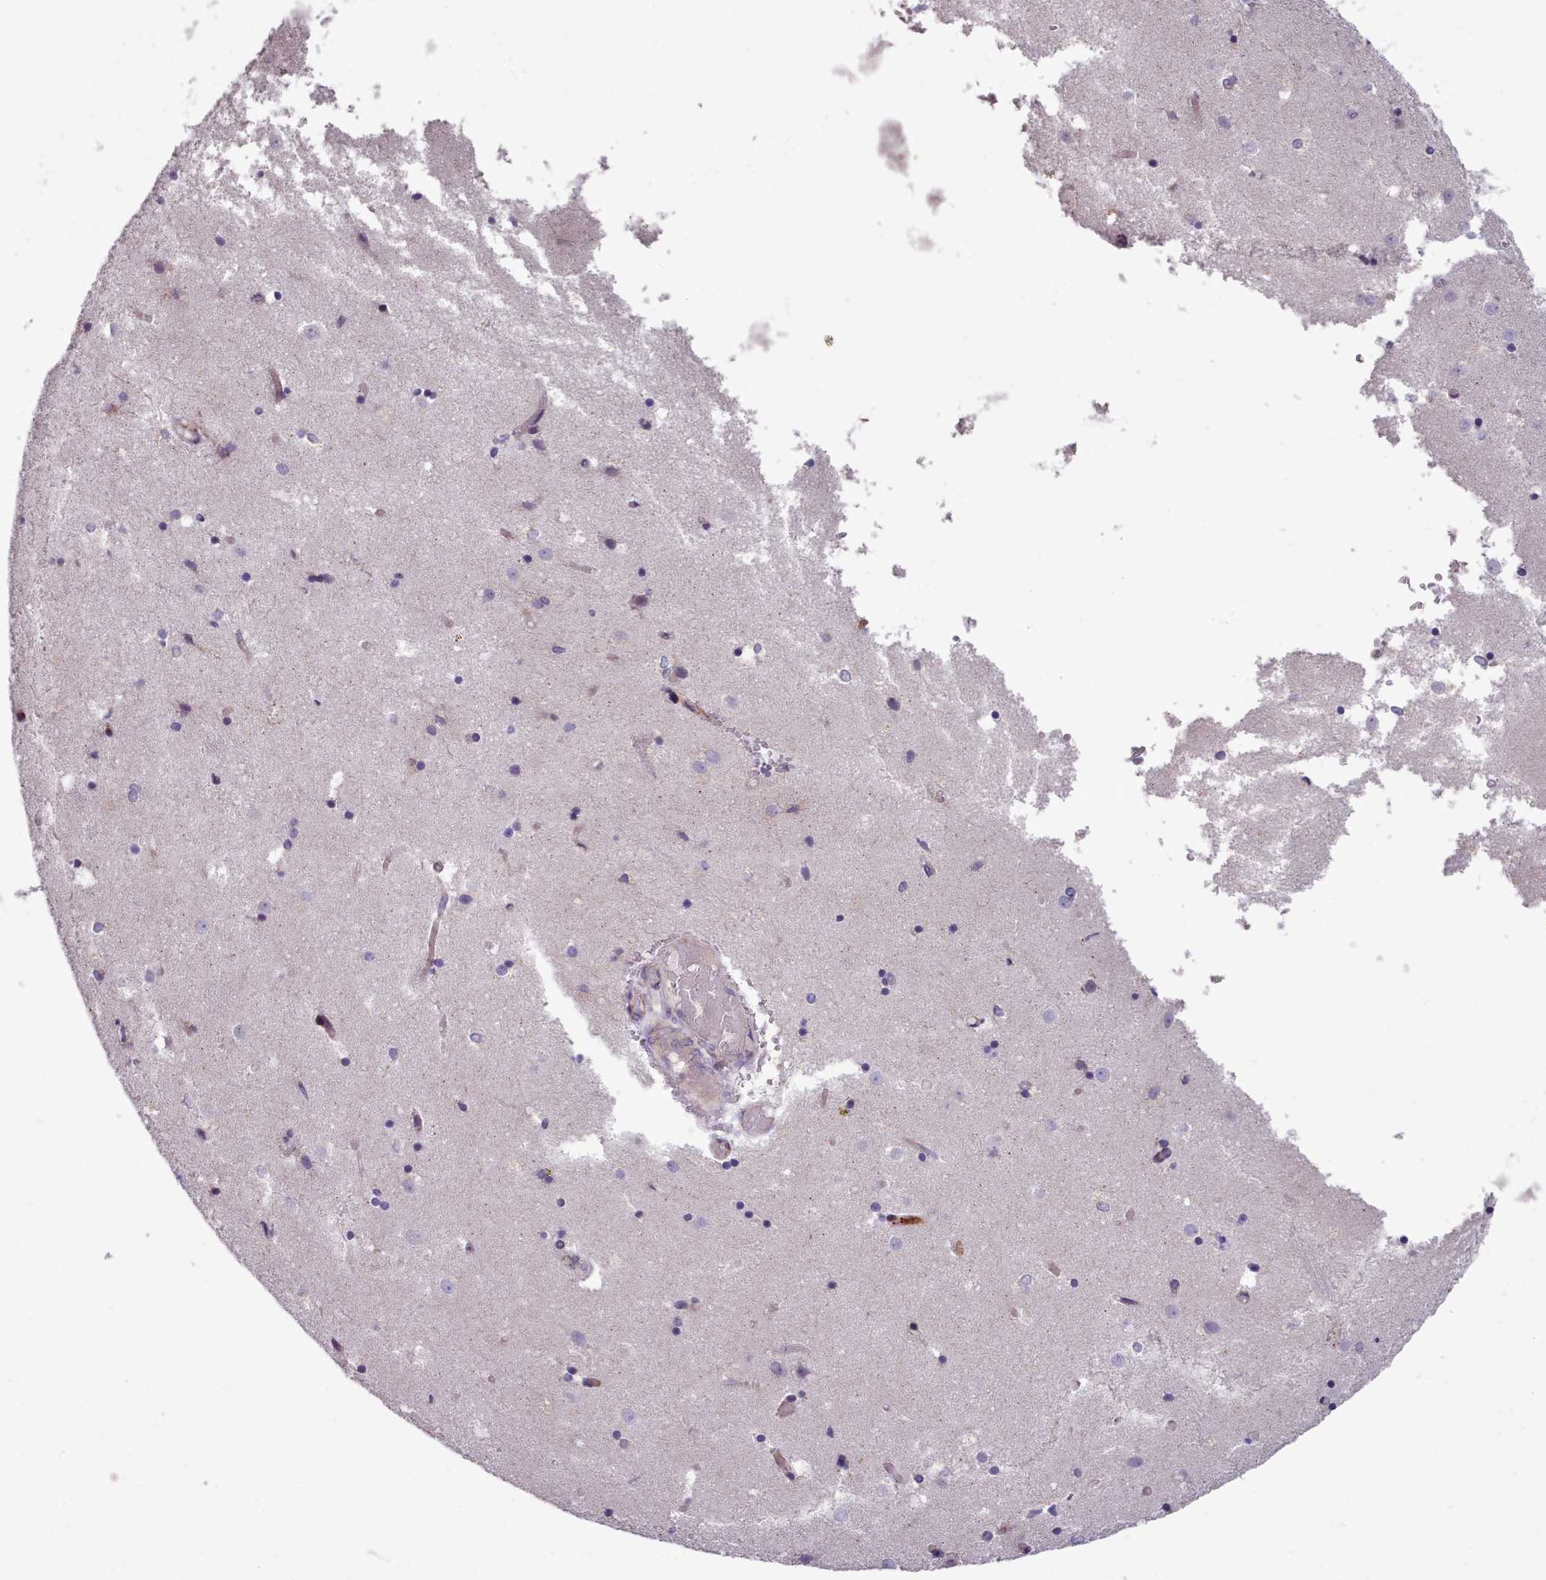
{"staining": {"intensity": "negative", "quantity": "none", "location": "none"}, "tissue": "caudate", "cell_type": "Glial cells", "image_type": "normal", "snomed": [{"axis": "morphology", "description": "Normal tissue, NOS"}, {"axis": "topography", "description": "Lateral ventricle wall"}], "caption": "Immunohistochemical staining of benign caudate exhibits no significant expression in glial cells. (Brightfield microscopy of DAB immunohistochemistry at high magnification).", "gene": "FKBP10", "patient": {"sex": "female", "age": 52}}